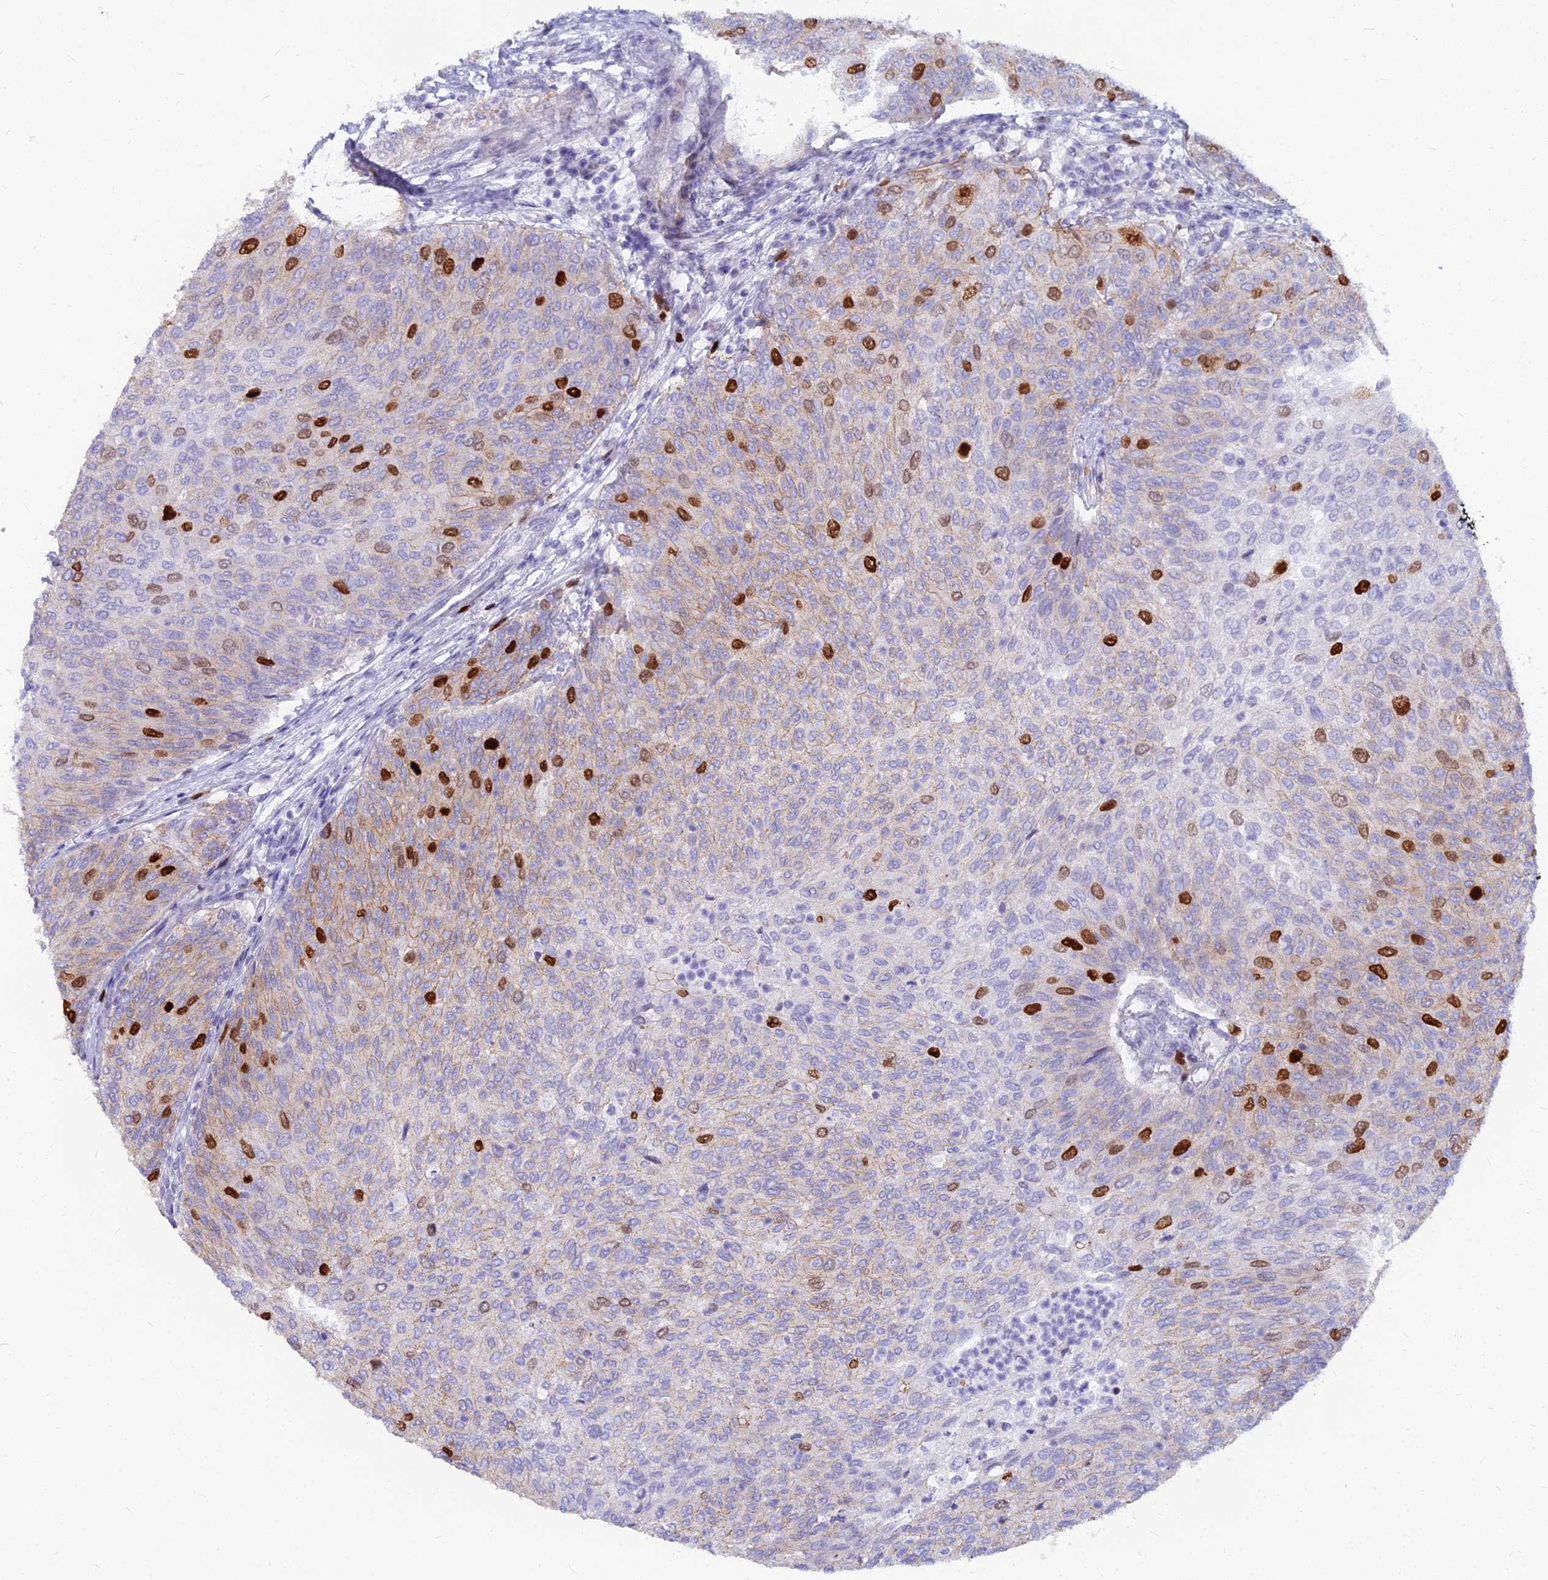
{"staining": {"intensity": "strong", "quantity": "<25%", "location": "nuclear"}, "tissue": "urothelial cancer", "cell_type": "Tumor cells", "image_type": "cancer", "snomed": [{"axis": "morphology", "description": "Urothelial carcinoma, Low grade"}, {"axis": "topography", "description": "Urinary bladder"}], "caption": "This image exhibits immunohistochemistry (IHC) staining of low-grade urothelial carcinoma, with medium strong nuclear staining in approximately <25% of tumor cells.", "gene": "NUSAP1", "patient": {"sex": "female", "age": 79}}